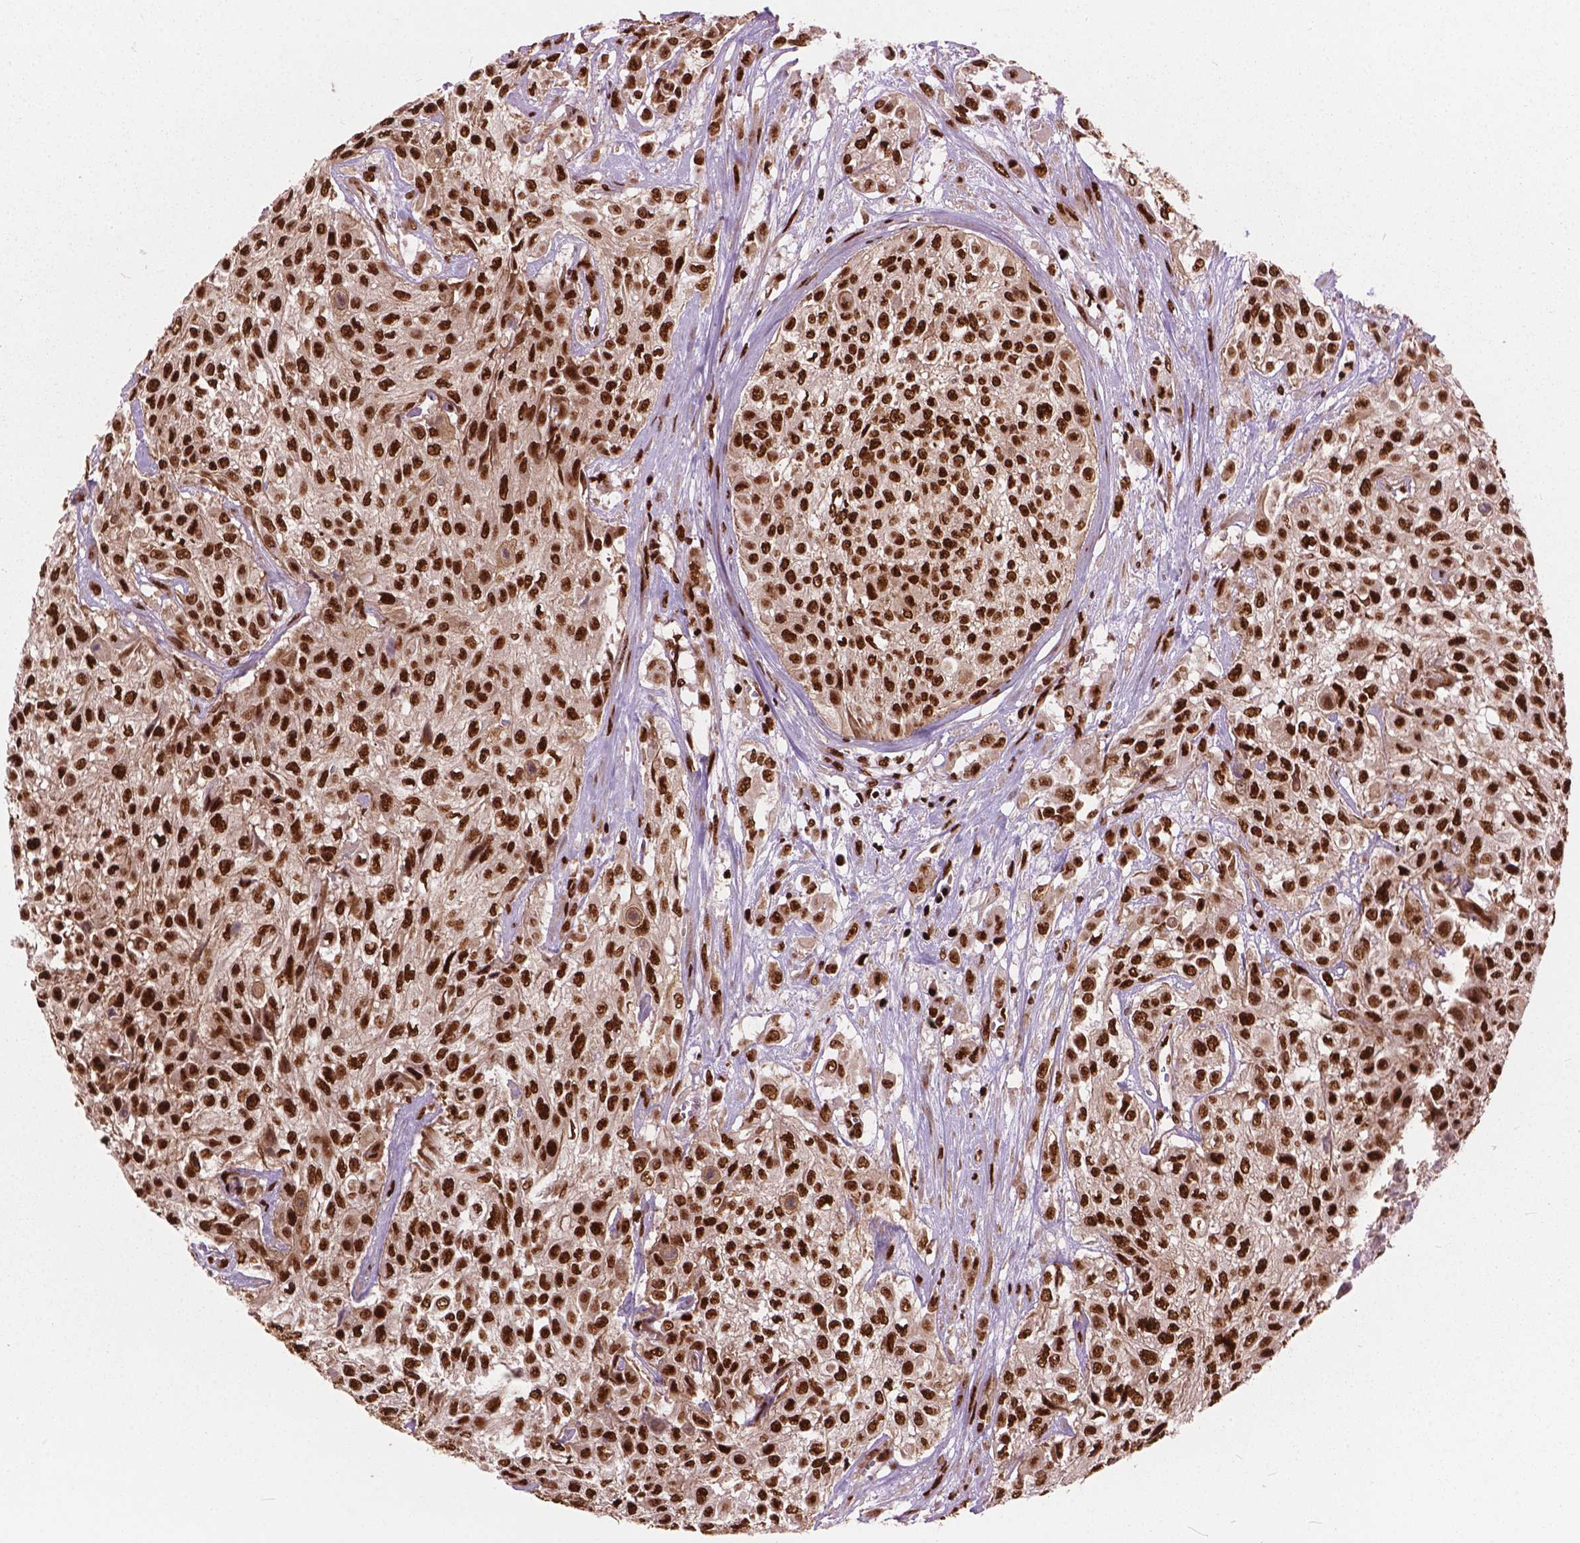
{"staining": {"intensity": "strong", "quantity": ">75%", "location": "nuclear"}, "tissue": "urothelial cancer", "cell_type": "Tumor cells", "image_type": "cancer", "snomed": [{"axis": "morphology", "description": "Urothelial carcinoma, High grade"}, {"axis": "topography", "description": "Urinary bladder"}], "caption": "High-grade urothelial carcinoma stained with immunohistochemistry (IHC) demonstrates strong nuclear positivity in approximately >75% of tumor cells.", "gene": "ANP32B", "patient": {"sex": "male", "age": 57}}